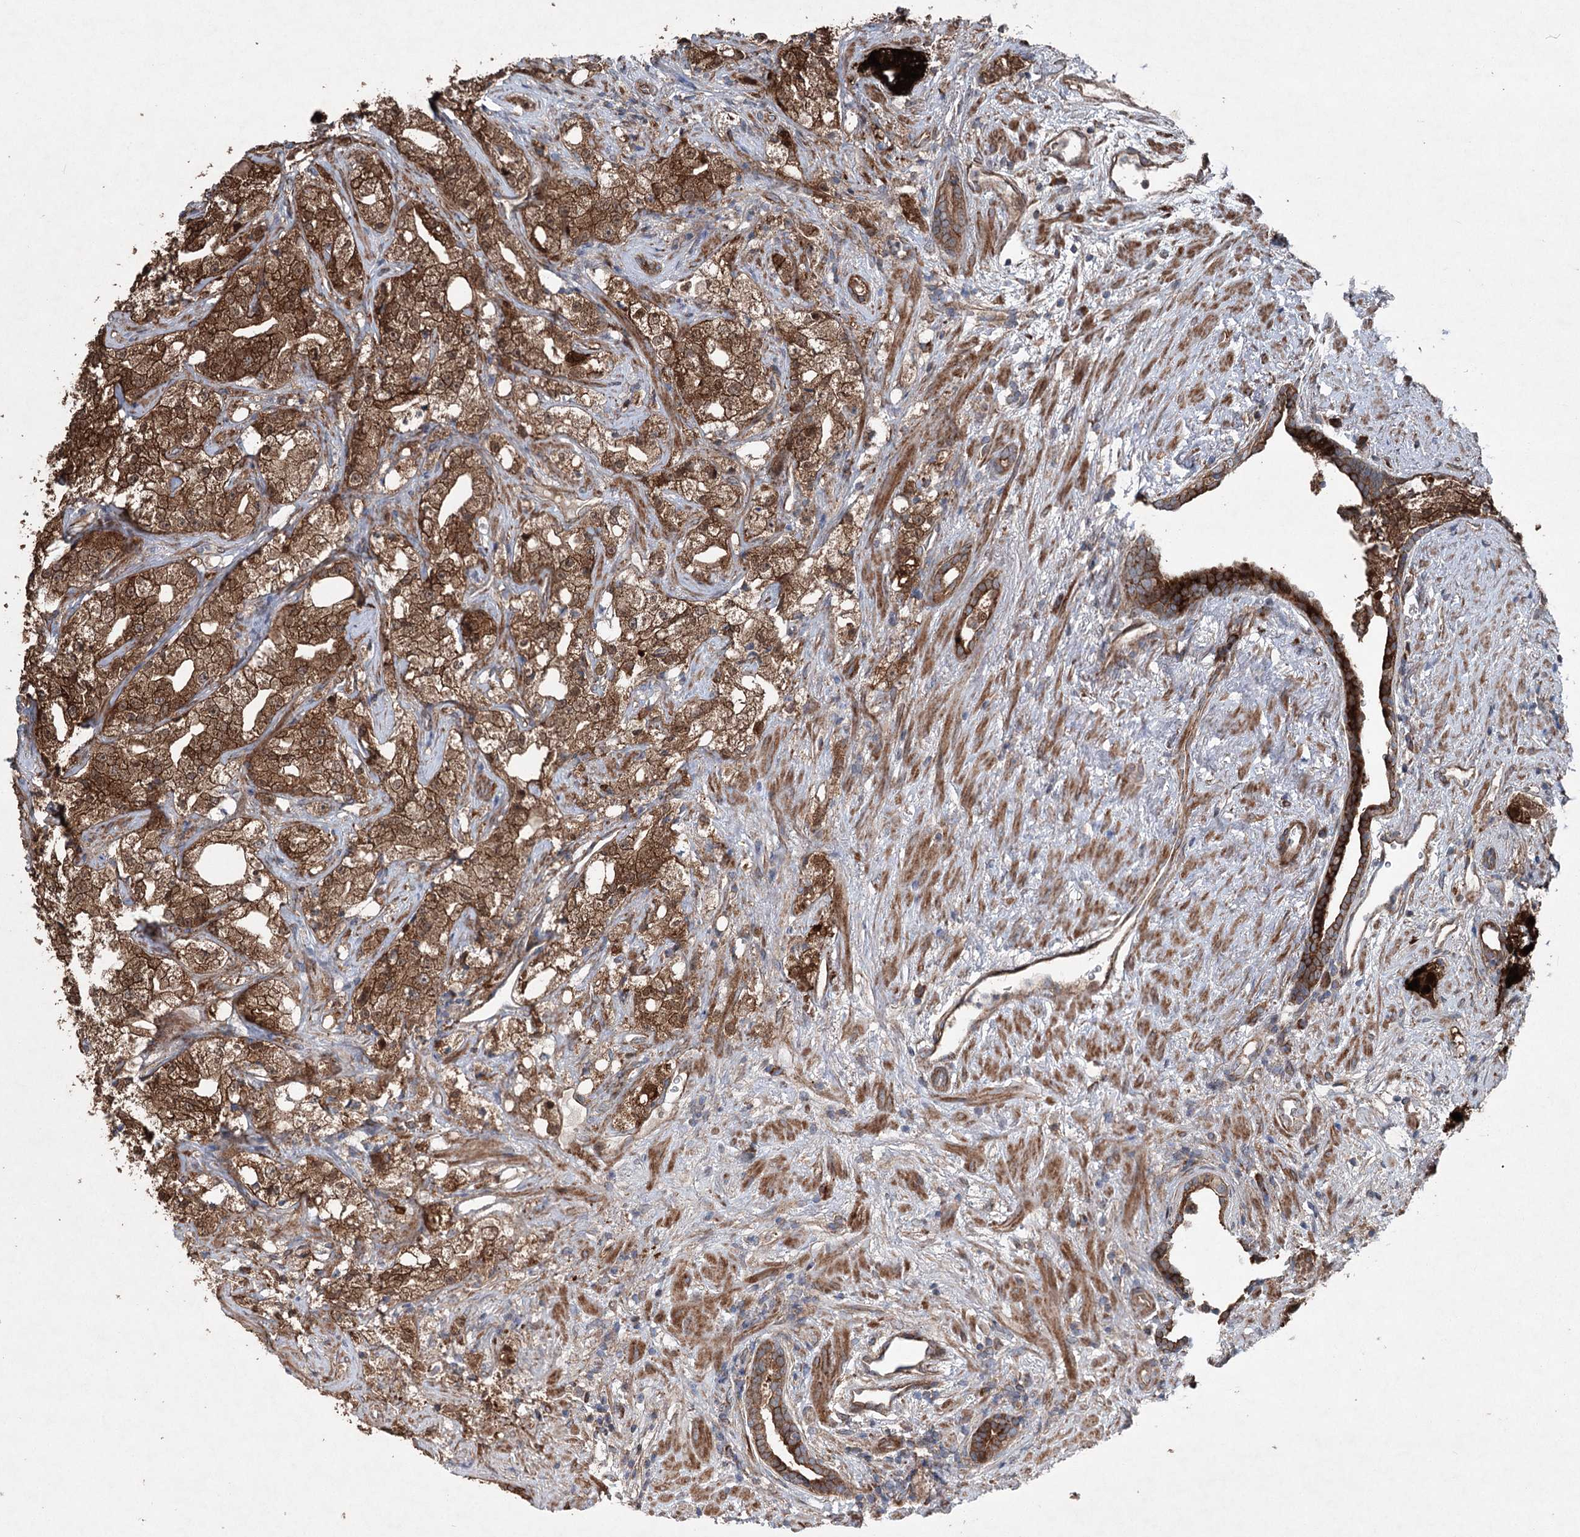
{"staining": {"intensity": "strong", "quantity": ">75%", "location": "cytoplasmic/membranous"}, "tissue": "prostate cancer", "cell_type": "Tumor cells", "image_type": "cancer", "snomed": [{"axis": "morphology", "description": "Adenocarcinoma, High grade"}, {"axis": "topography", "description": "Prostate"}], "caption": "Tumor cells reveal high levels of strong cytoplasmic/membranous expression in approximately >75% of cells in human prostate cancer (adenocarcinoma (high-grade)). (Stains: DAB in brown, nuclei in blue, Microscopy: brightfield microscopy at high magnification).", "gene": "SERINC5", "patient": {"sex": "male", "age": 64}}